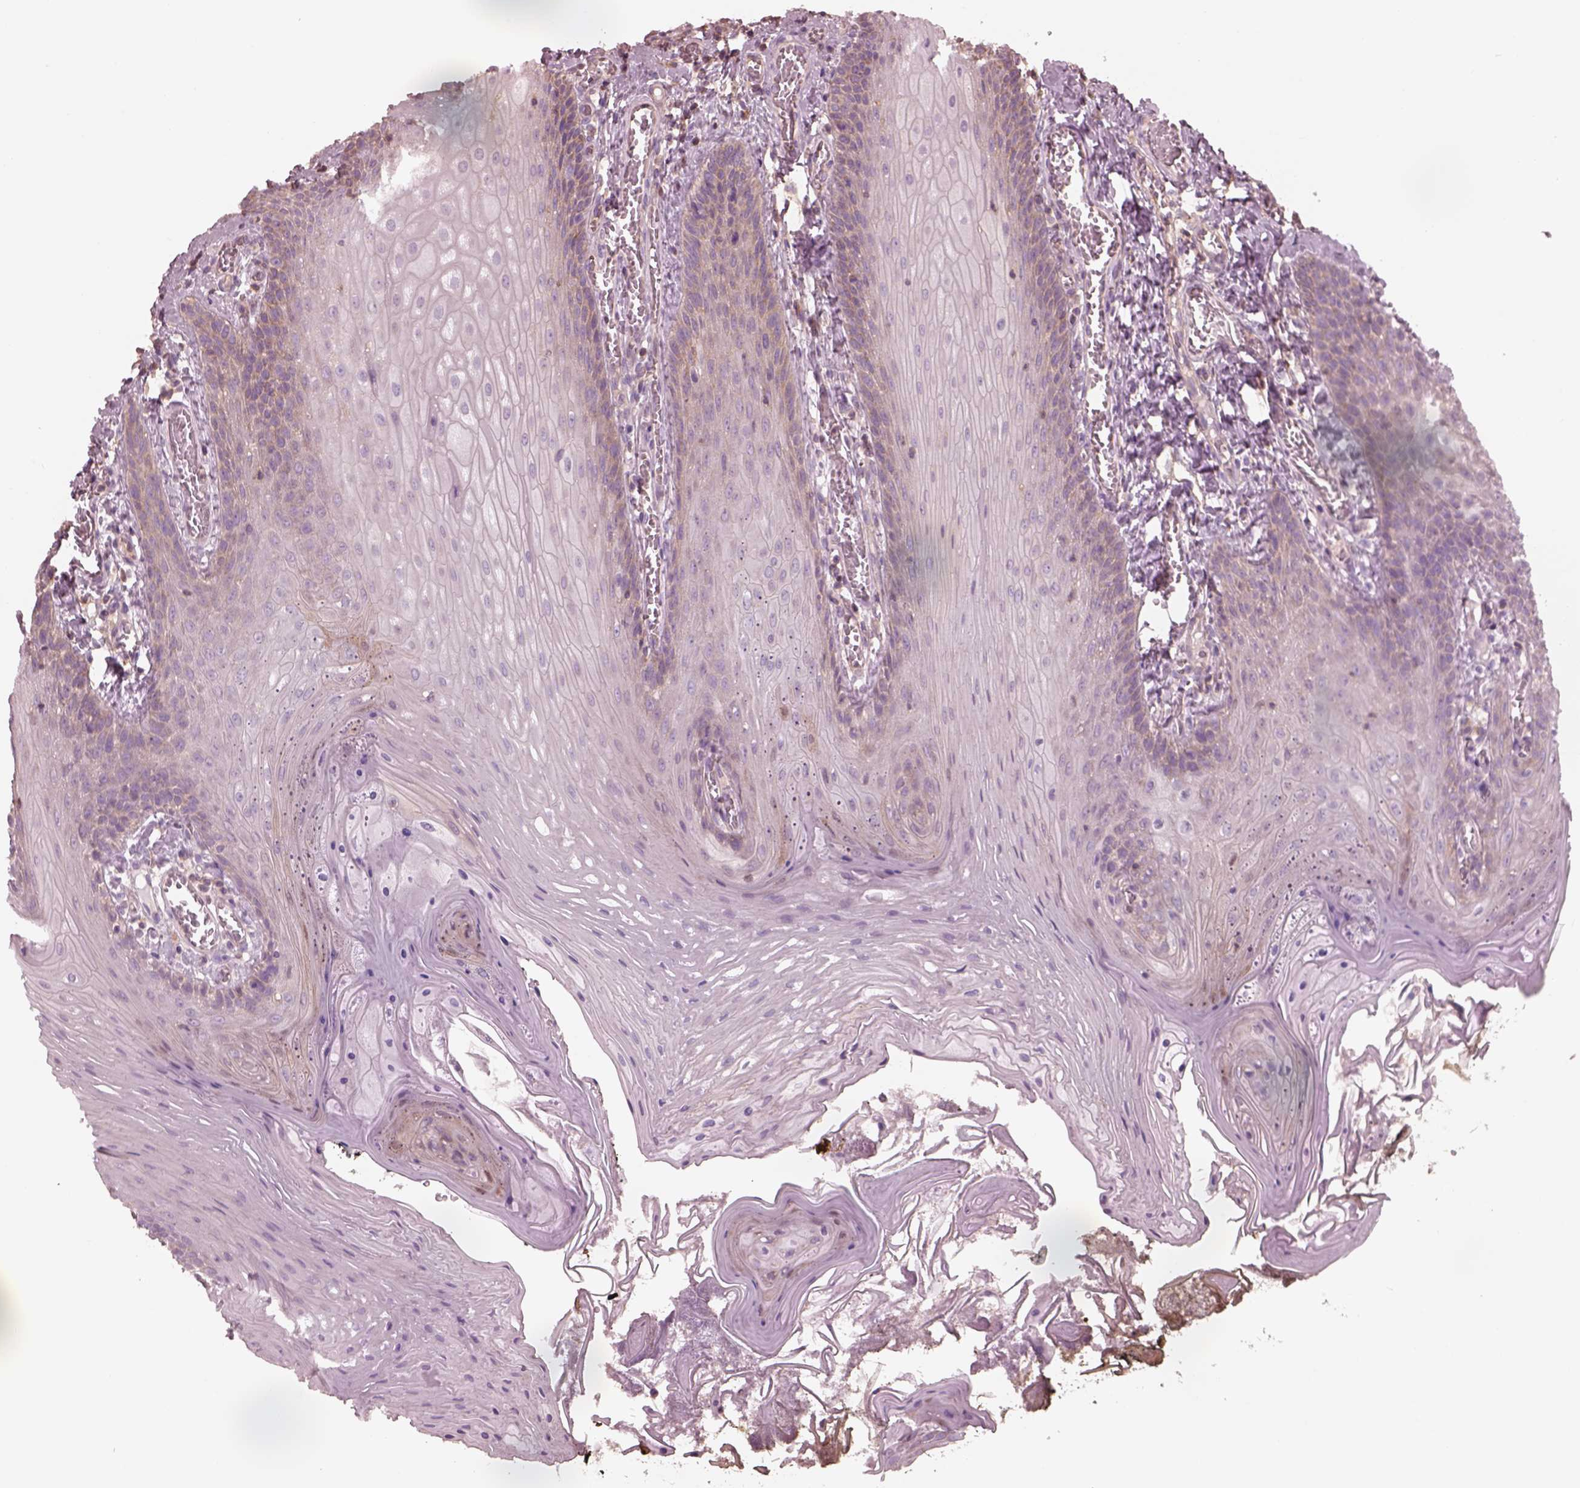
{"staining": {"intensity": "weak", "quantity": "<25%", "location": "cytoplasmic/membranous"}, "tissue": "oral mucosa", "cell_type": "Squamous epithelial cells", "image_type": "normal", "snomed": [{"axis": "morphology", "description": "Normal tissue, NOS"}, {"axis": "topography", "description": "Oral tissue"}], "caption": "The image exhibits no significant staining in squamous epithelial cells of oral mucosa. The staining was performed using DAB to visualize the protein expression in brown, while the nuclei were stained in blue with hematoxylin (Magnification: 20x).", "gene": "STK33", "patient": {"sex": "male", "age": 9}}